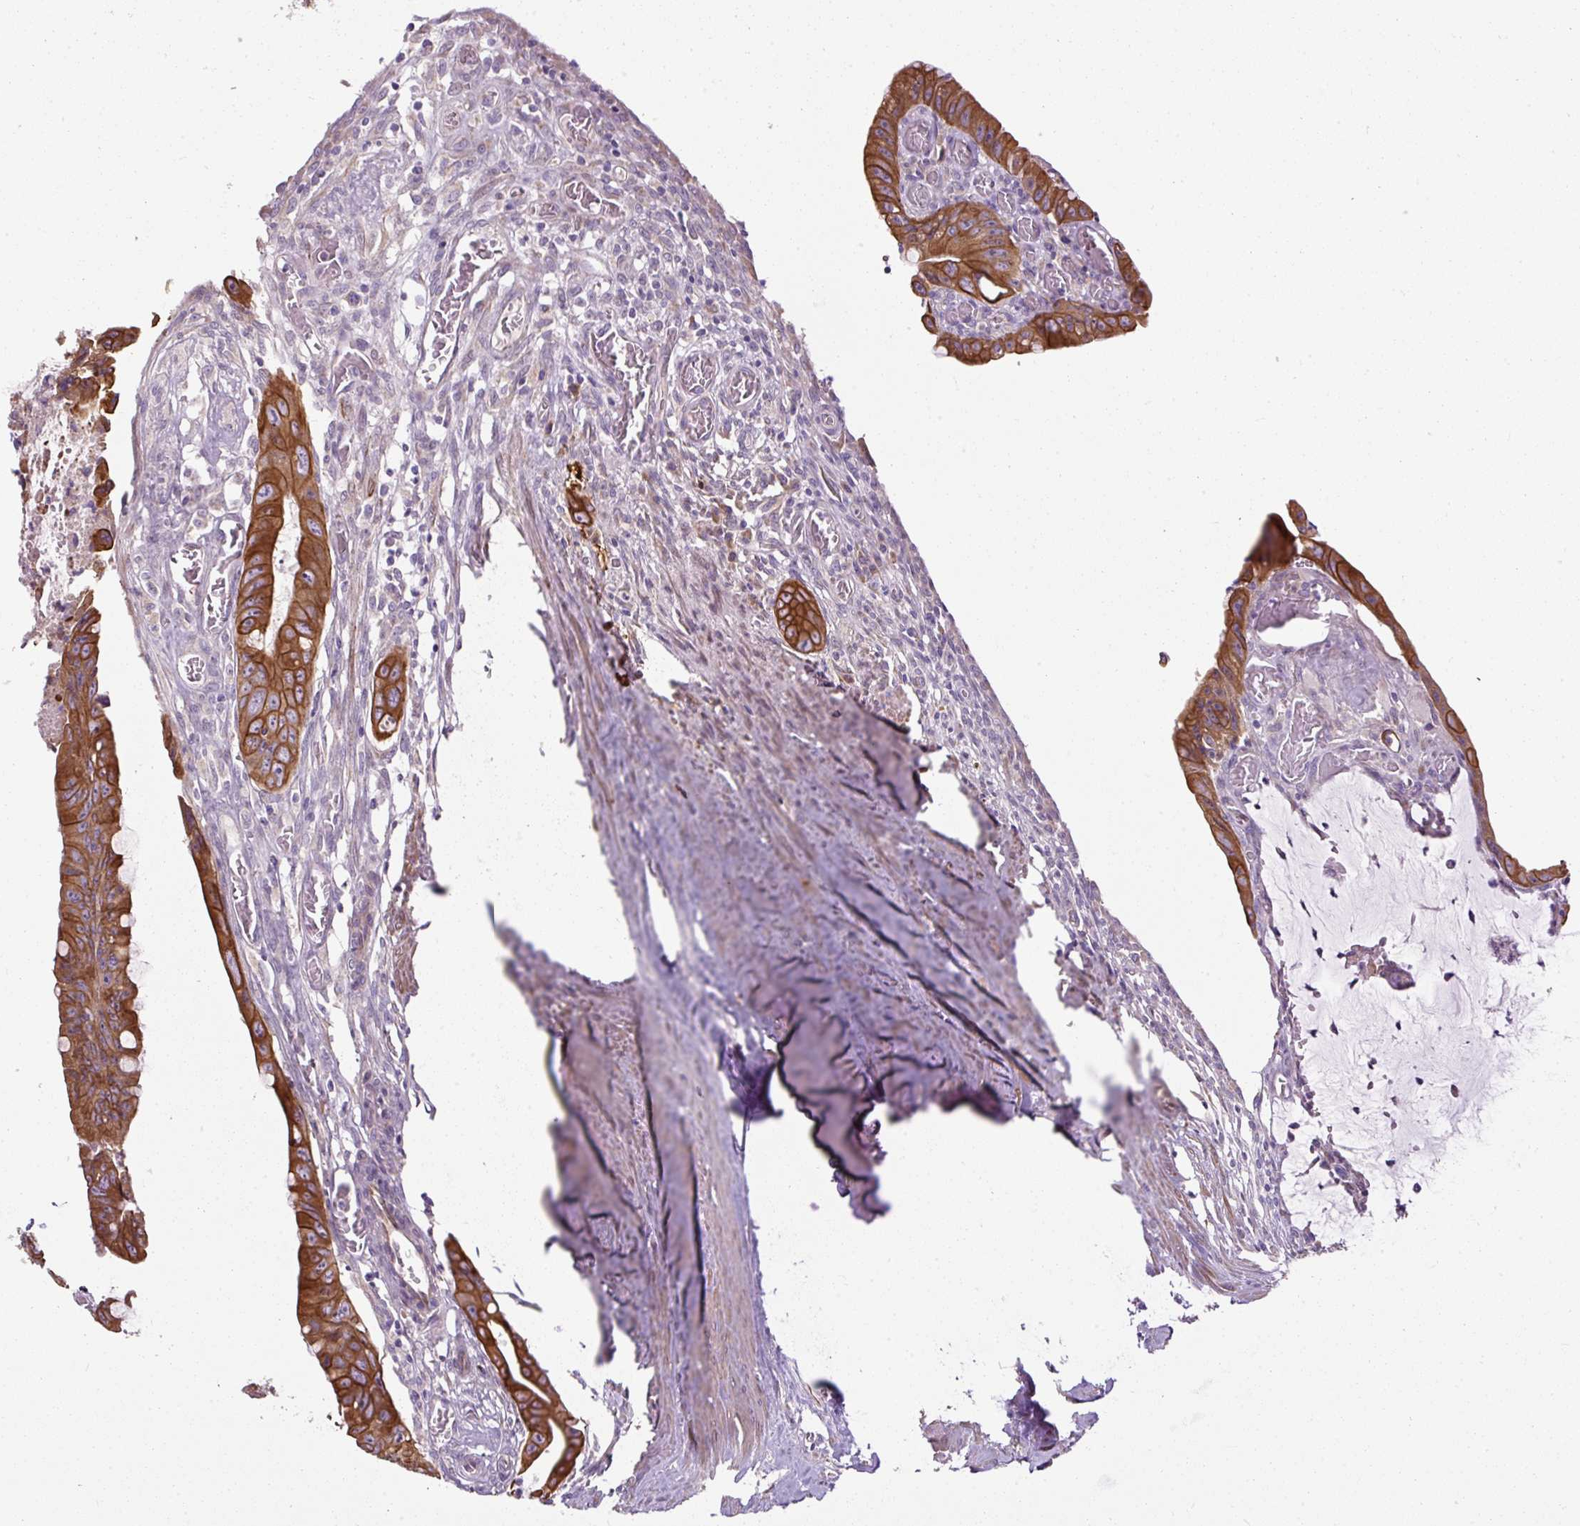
{"staining": {"intensity": "moderate", "quantity": ">75%", "location": "cytoplasmic/membranous"}, "tissue": "colorectal cancer", "cell_type": "Tumor cells", "image_type": "cancer", "snomed": [{"axis": "morphology", "description": "Adenocarcinoma, NOS"}, {"axis": "topography", "description": "Rectum"}], "caption": "The image demonstrates a brown stain indicating the presence of a protein in the cytoplasmic/membranous of tumor cells in colorectal cancer (adenocarcinoma).", "gene": "FAM149A", "patient": {"sex": "male", "age": 78}}